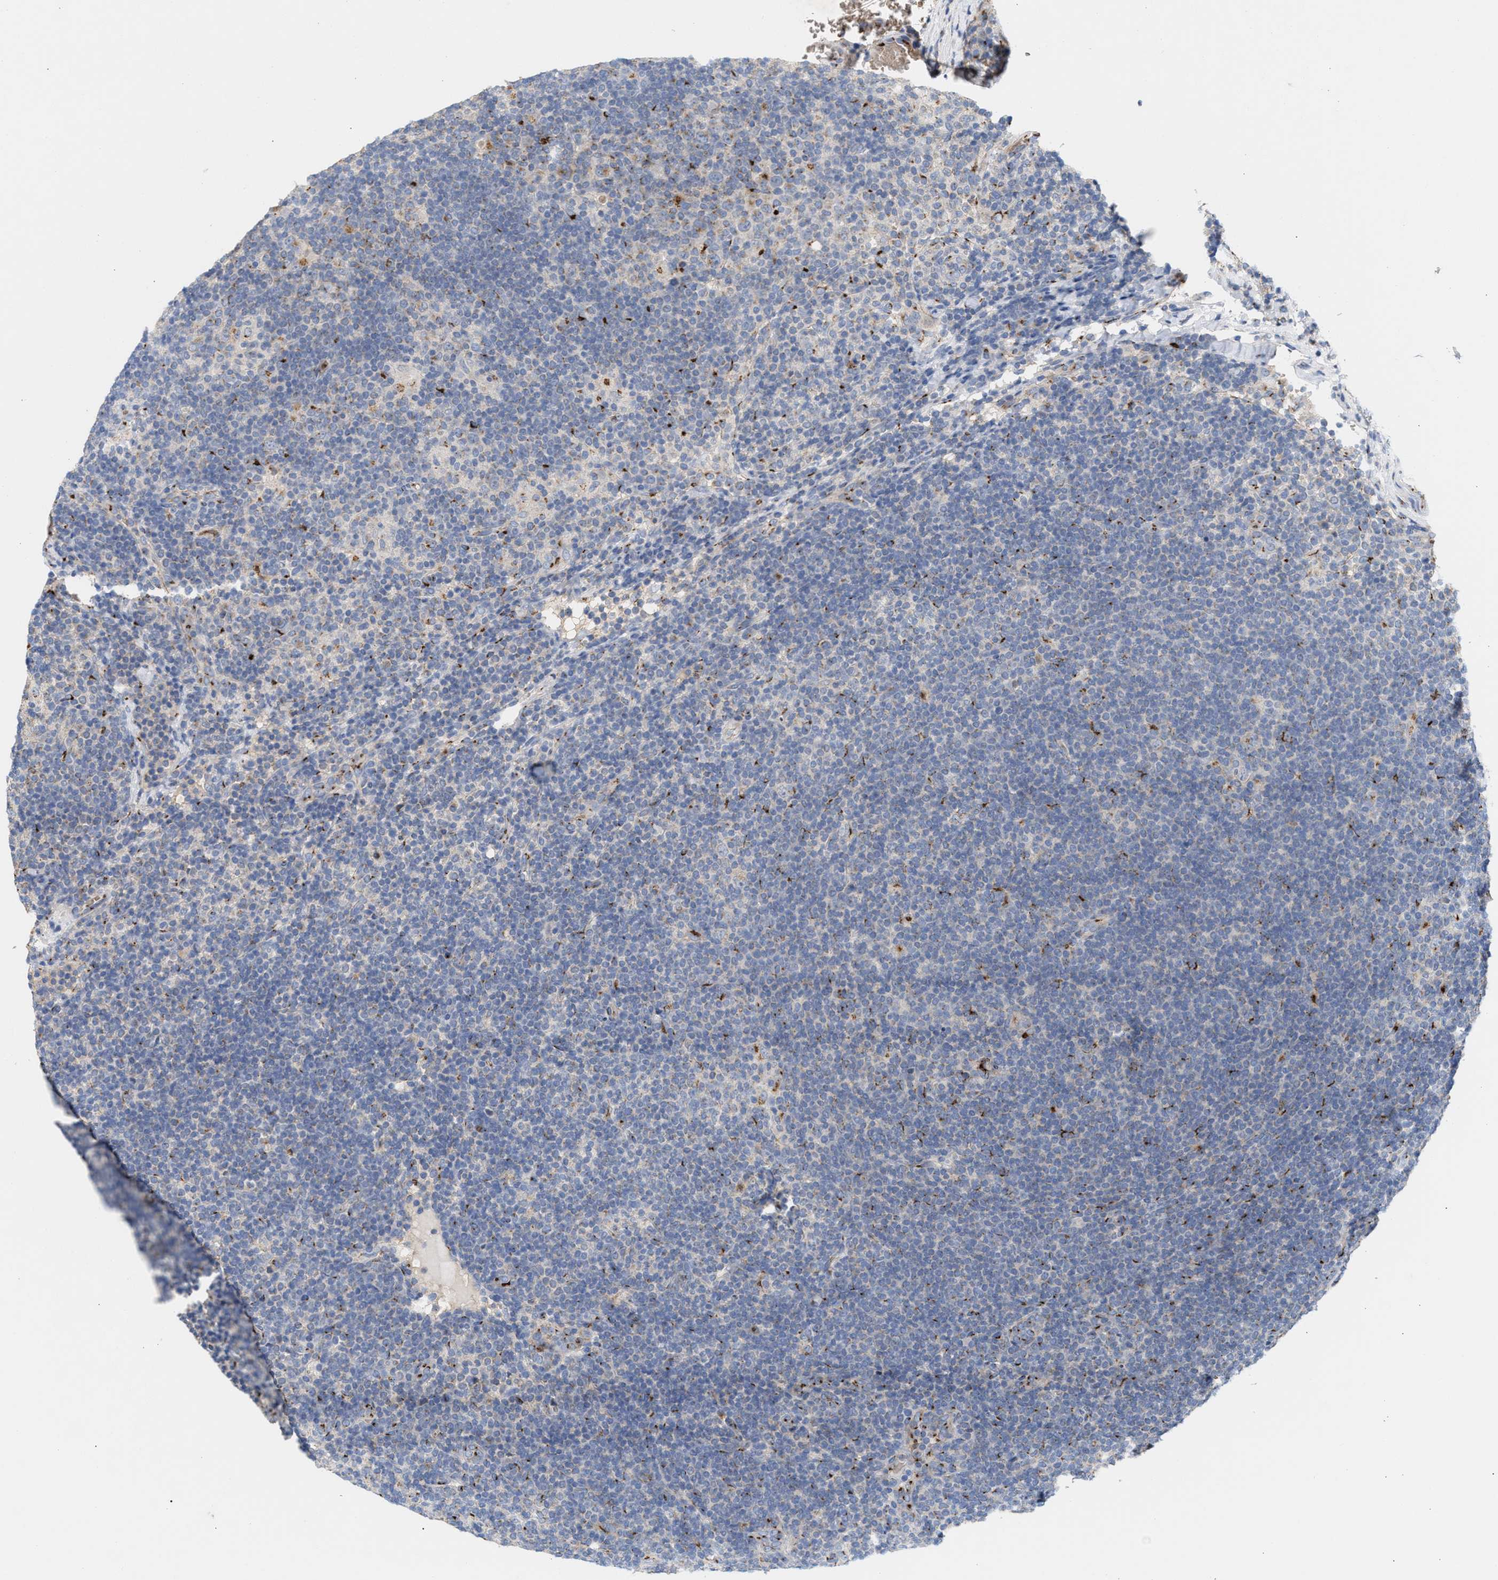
{"staining": {"intensity": "negative", "quantity": "none", "location": "none"}, "tissue": "lymphoma", "cell_type": "Tumor cells", "image_type": "cancer", "snomed": [{"axis": "morphology", "description": "Hodgkin's disease, NOS"}, {"axis": "topography", "description": "Lymph node"}], "caption": "Immunohistochemistry of human lymphoma shows no expression in tumor cells. (Stains: DAB immunohistochemistry (IHC) with hematoxylin counter stain, Microscopy: brightfield microscopy at high magnification).", "gene": "CCL2", "patient": {"sex": "female", "age": 57}}